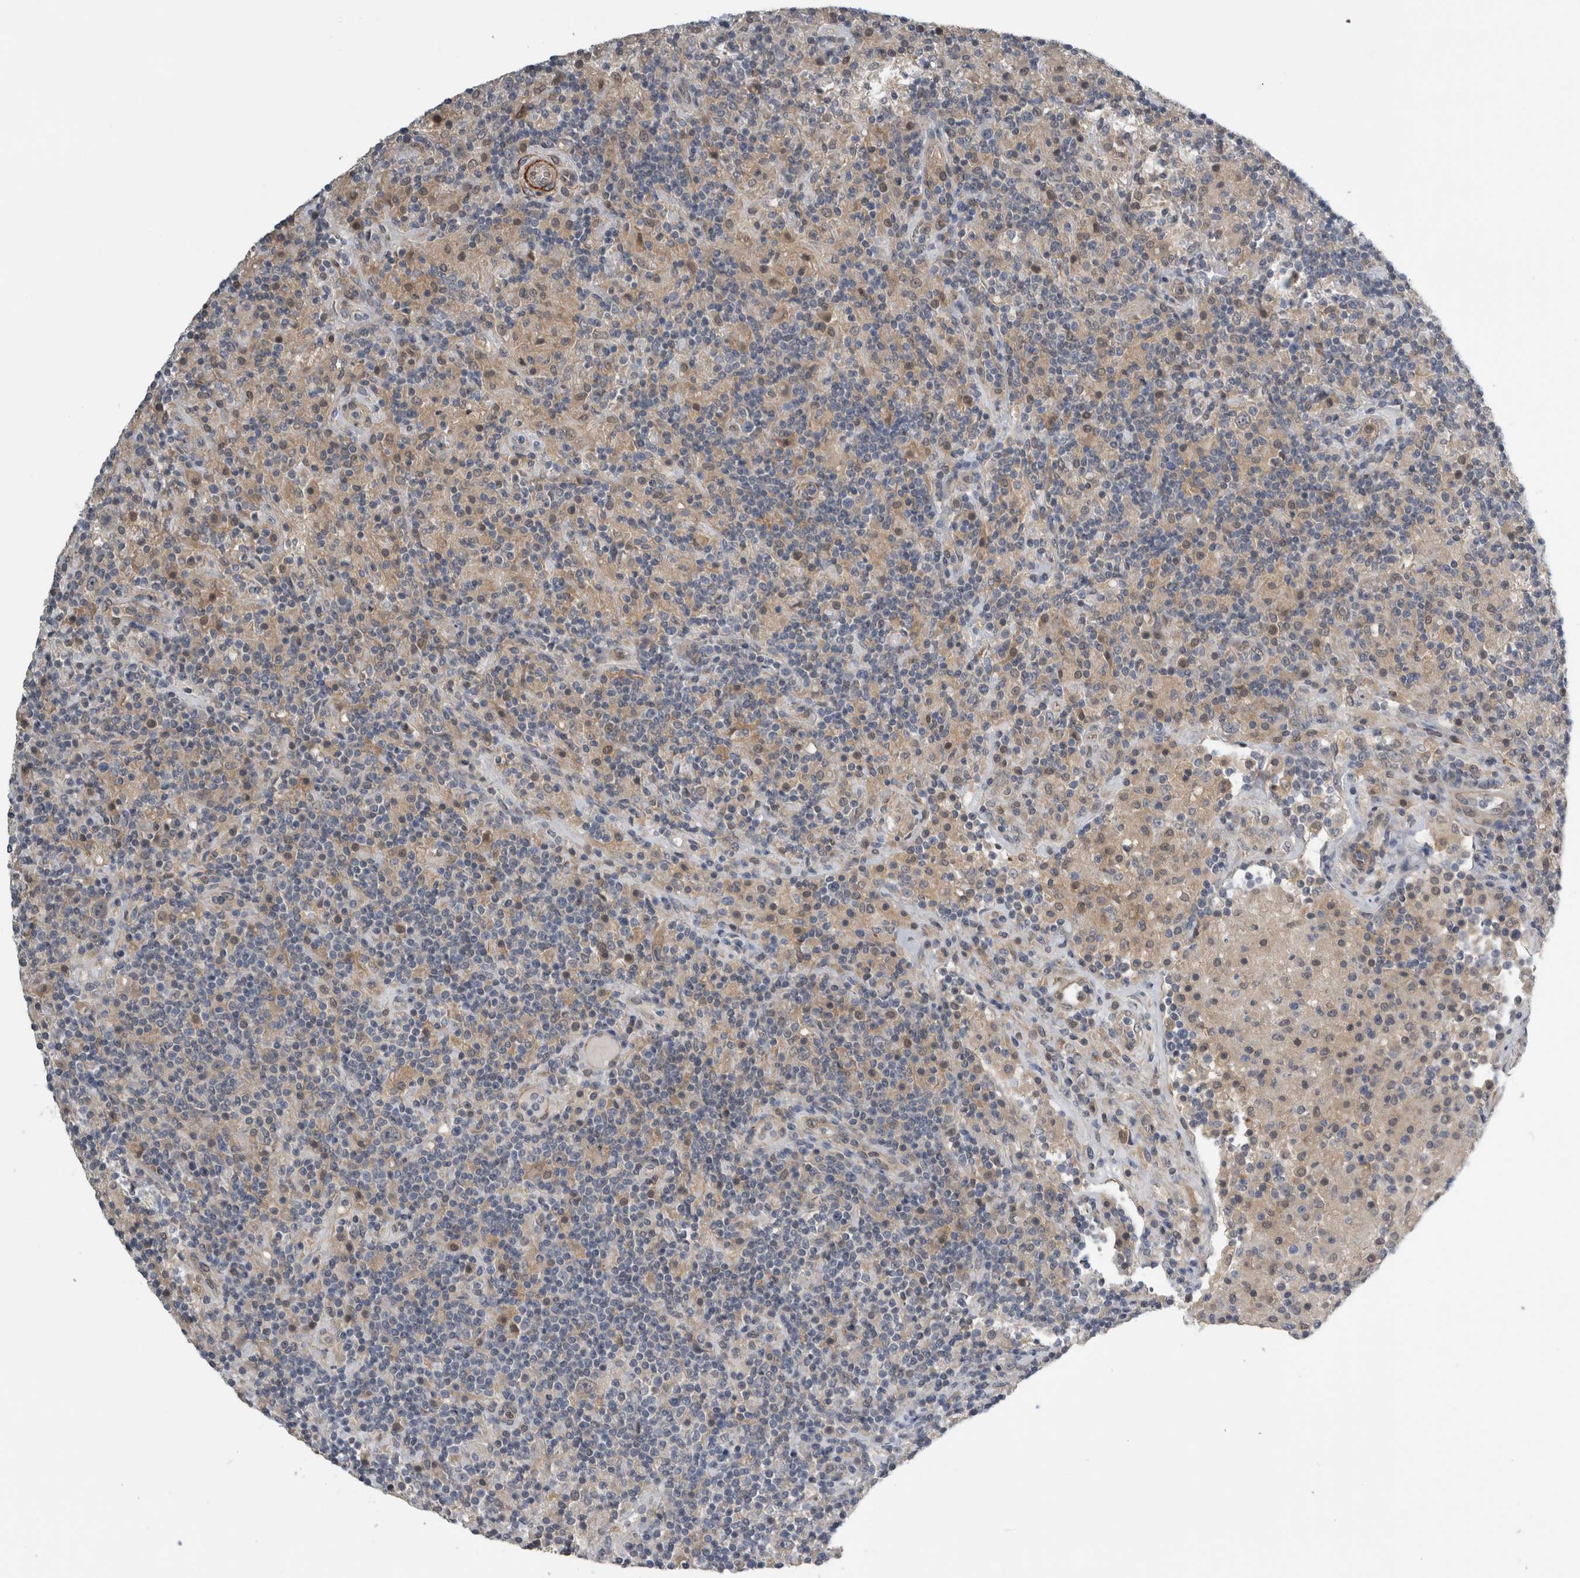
{"staining": {"intensity": "moderate", "quantity": "<25%", "location": "cytoplasmic/membranous"}, "tissue": "lymphoma", "cell_type": "Tumor cells", "image_type": "cancer", "snomed": [{"axis": "morphology", "description": "Hodgkin's disease, NOS"}, {"axis": "topography", "description": "Lymph node"}], "caption": "A low amount of moderate cytoplasmic/membranous staining is present in about <25% of tumor cells in Hodgkin's disease tissue.", "gene": "NAPRT", "patient": {"sex": "male", "age": 70}}